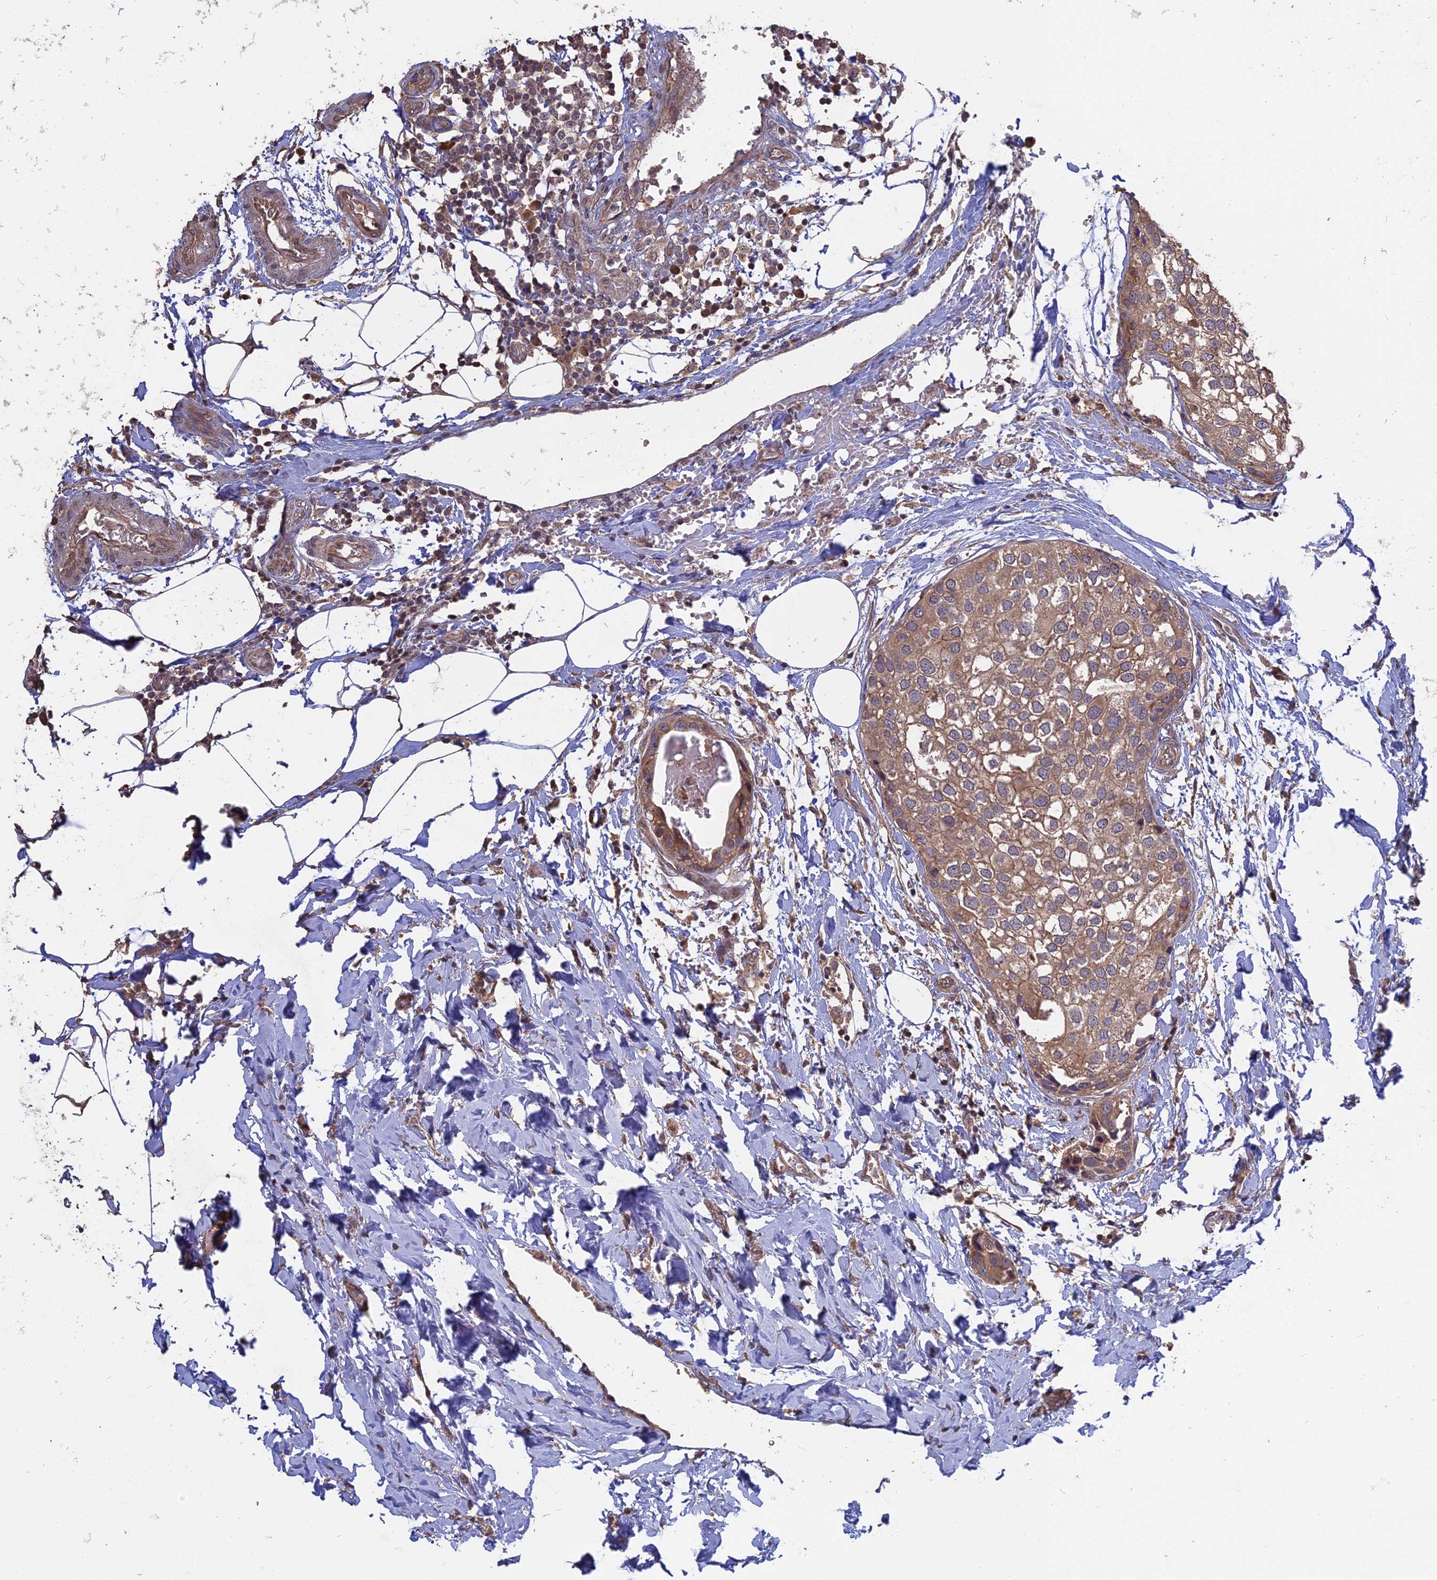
{"staining": {"intensity": "moderate", "quantity": "<25%", "location": "cytoplasmic/membranous"}, "tissue": "urothelial cancer", "cell_type": "Tumor cells", "image_type": "cancer", "snomed": [{"axis": "morphology", "description": "Urothelial carcinoma, High grade"}, {"axis": "topography", "description": "Urinary bladder"}], "caption": "Brown immunohistochemical staining in human urothelial cancer displays moderate cytoplasmic/membranous staining in approximately <25% of tumor cells. (DAB = brown stain, brightfield microscopy at high magnification).", "gene": "ARHGAP40", "patient": {"sex": "male", "age": 64}}